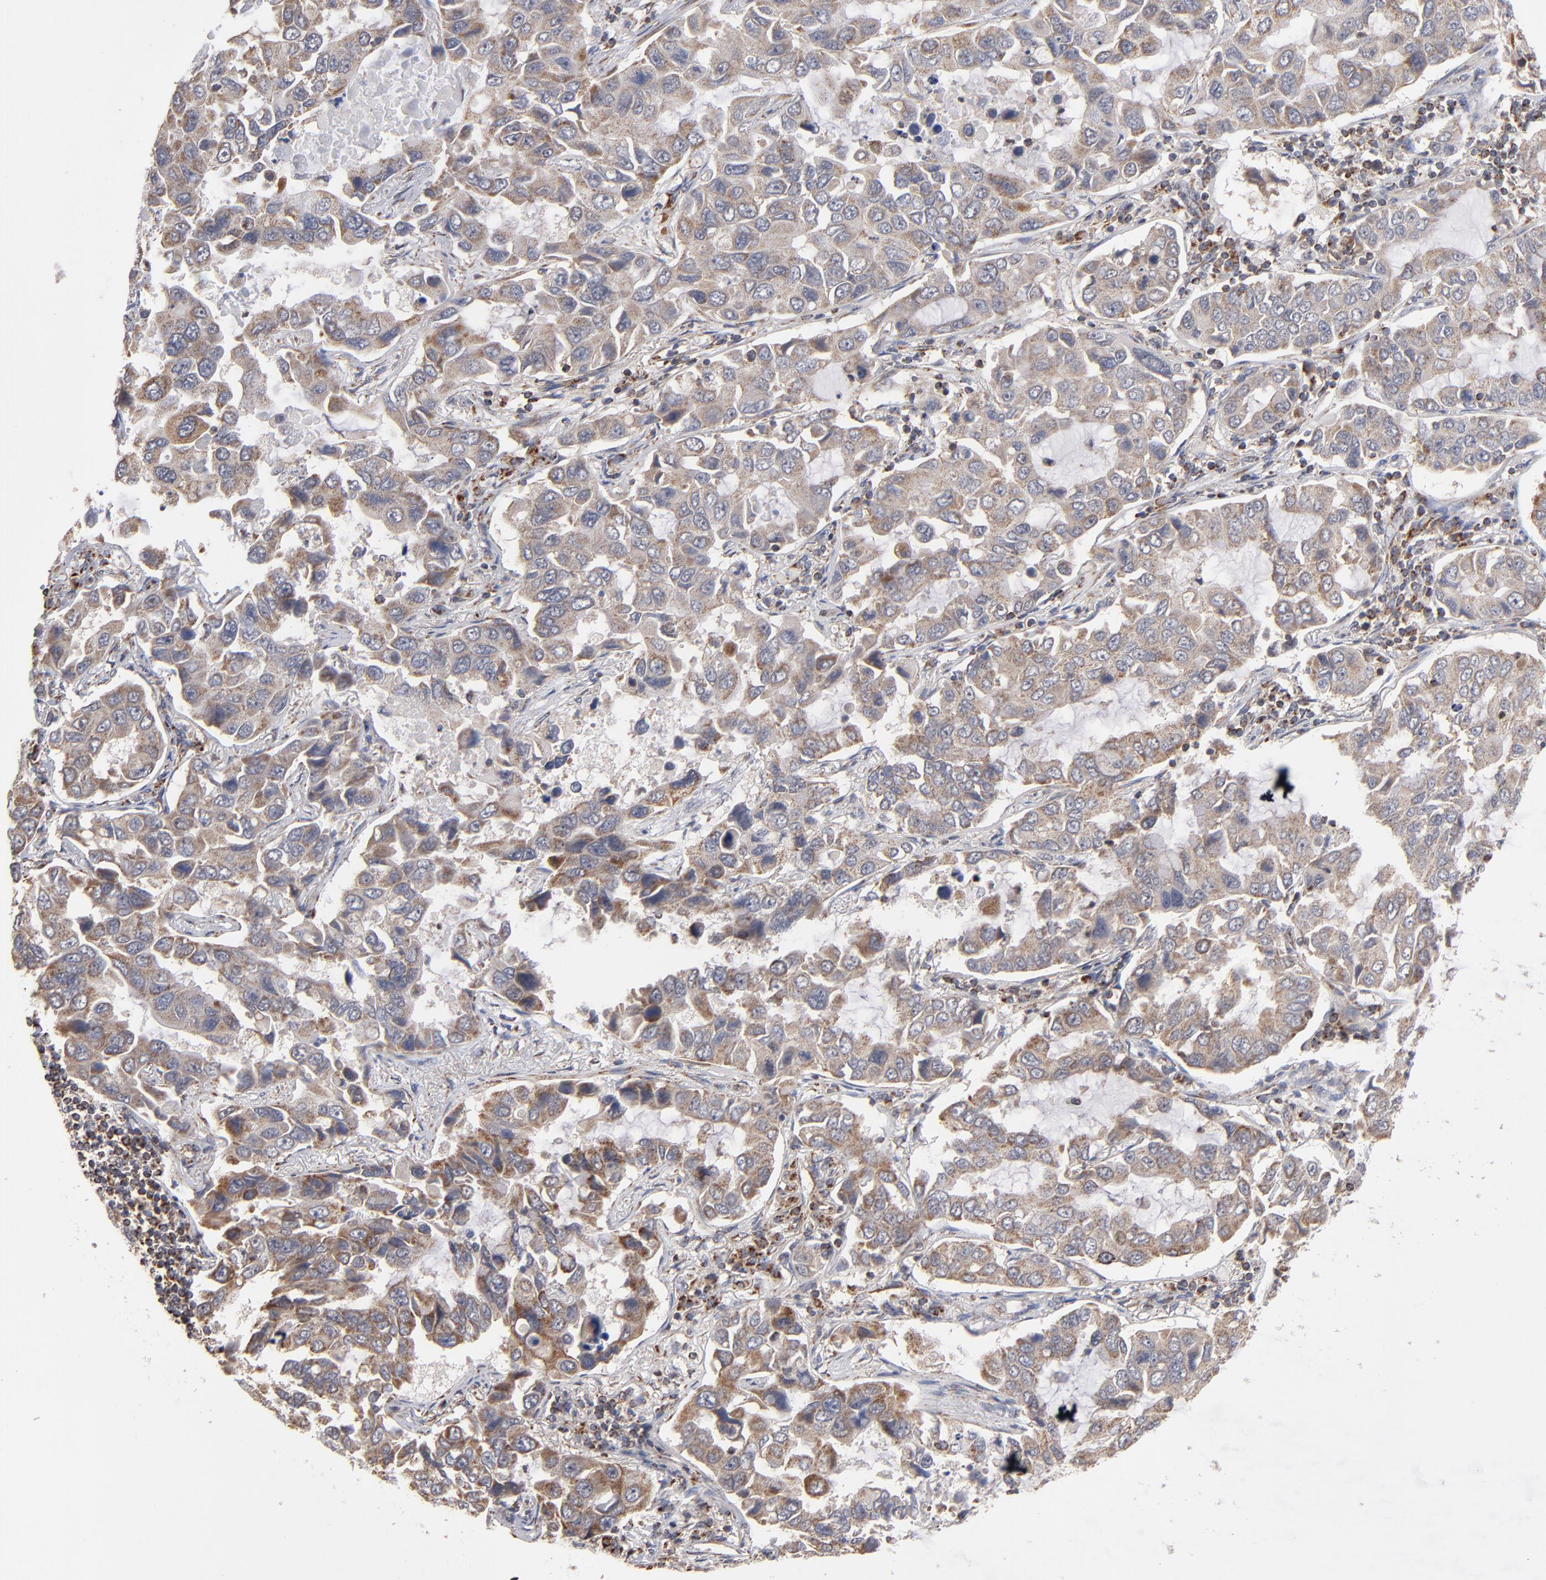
{"staining": {"intensity": "weak", "quantity": ">75%", "location": "cytoplasmic/membranous"}, "tissue": "lung cancer", "cell_type": "Tumor cells", "image_type": "cancer", "snomed": [{"axis": "morphology", "description": "Adenocarcinoma, NOS"}, {"axis": "topography", "description": "Lung"}], "caption": "Immunohistochemical staining of human lung adenocarcinoma demonstrates weak cytoplasmic/membranous protein positivity in approximately >75% of tumor cells.", "gene": "MIPOL1", "patient": {"sex": "male", "age": 64}}